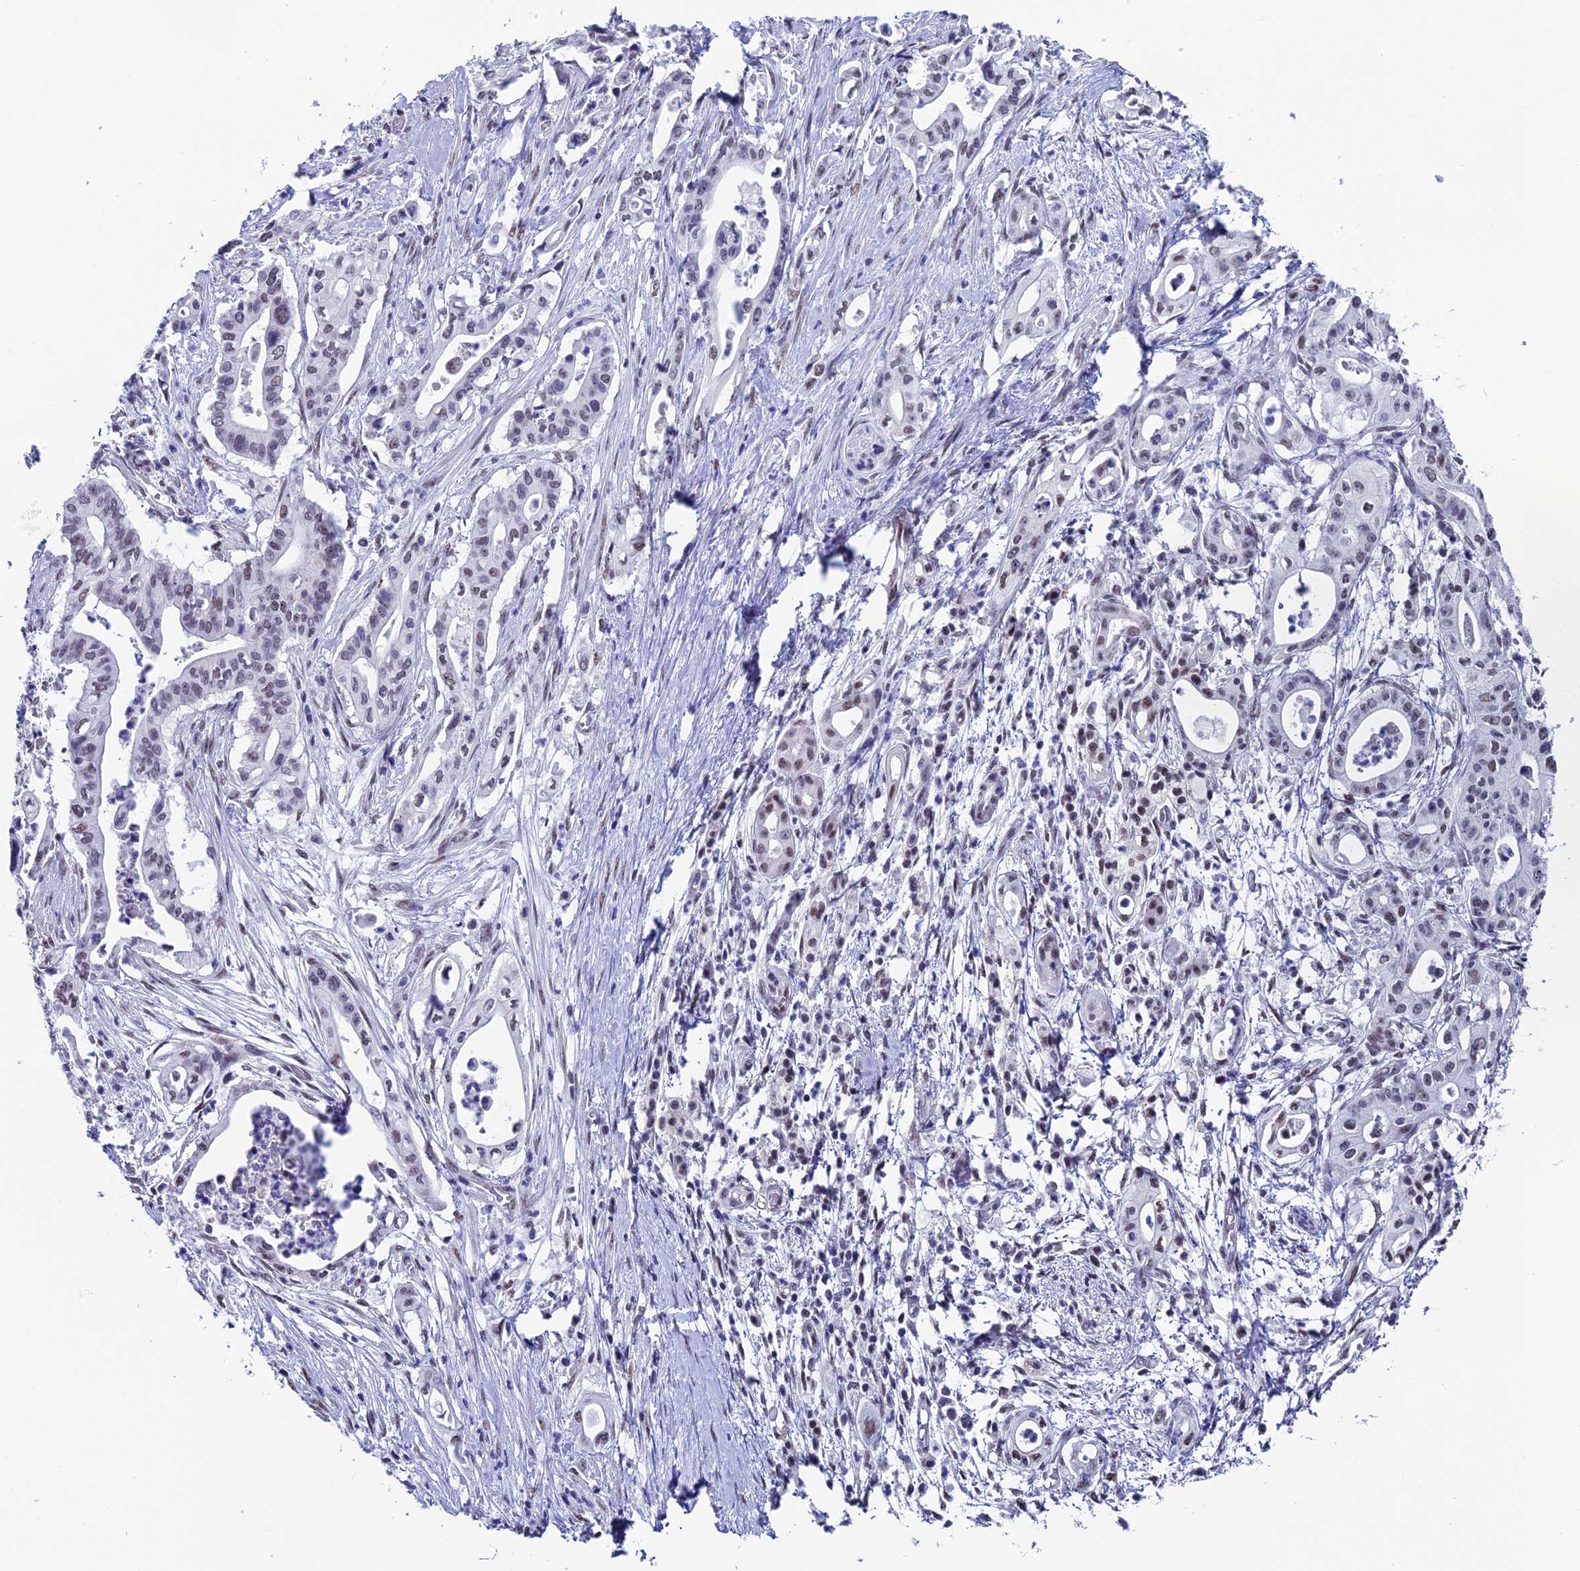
{"staining": {"intensity": "weak", "quantity": "<25%", "location": "nuclear"}, "tissue": "pancreatic cancer", "cell_type": "Tumor cells", "image_type": "cancer", "snomed": [{"axis": "morphology", "description": "Adenocarcinoma, NOS"}, {"axis": "topography", "description": "Pancreas"}], "caption": "A photomicrograph of adenocarcinoma (pancreatic) stained for a protein reveals no brown staining in tumor cells.", "gene": "CD2BP2", "patient": {"sex": "female", "age": 77}}